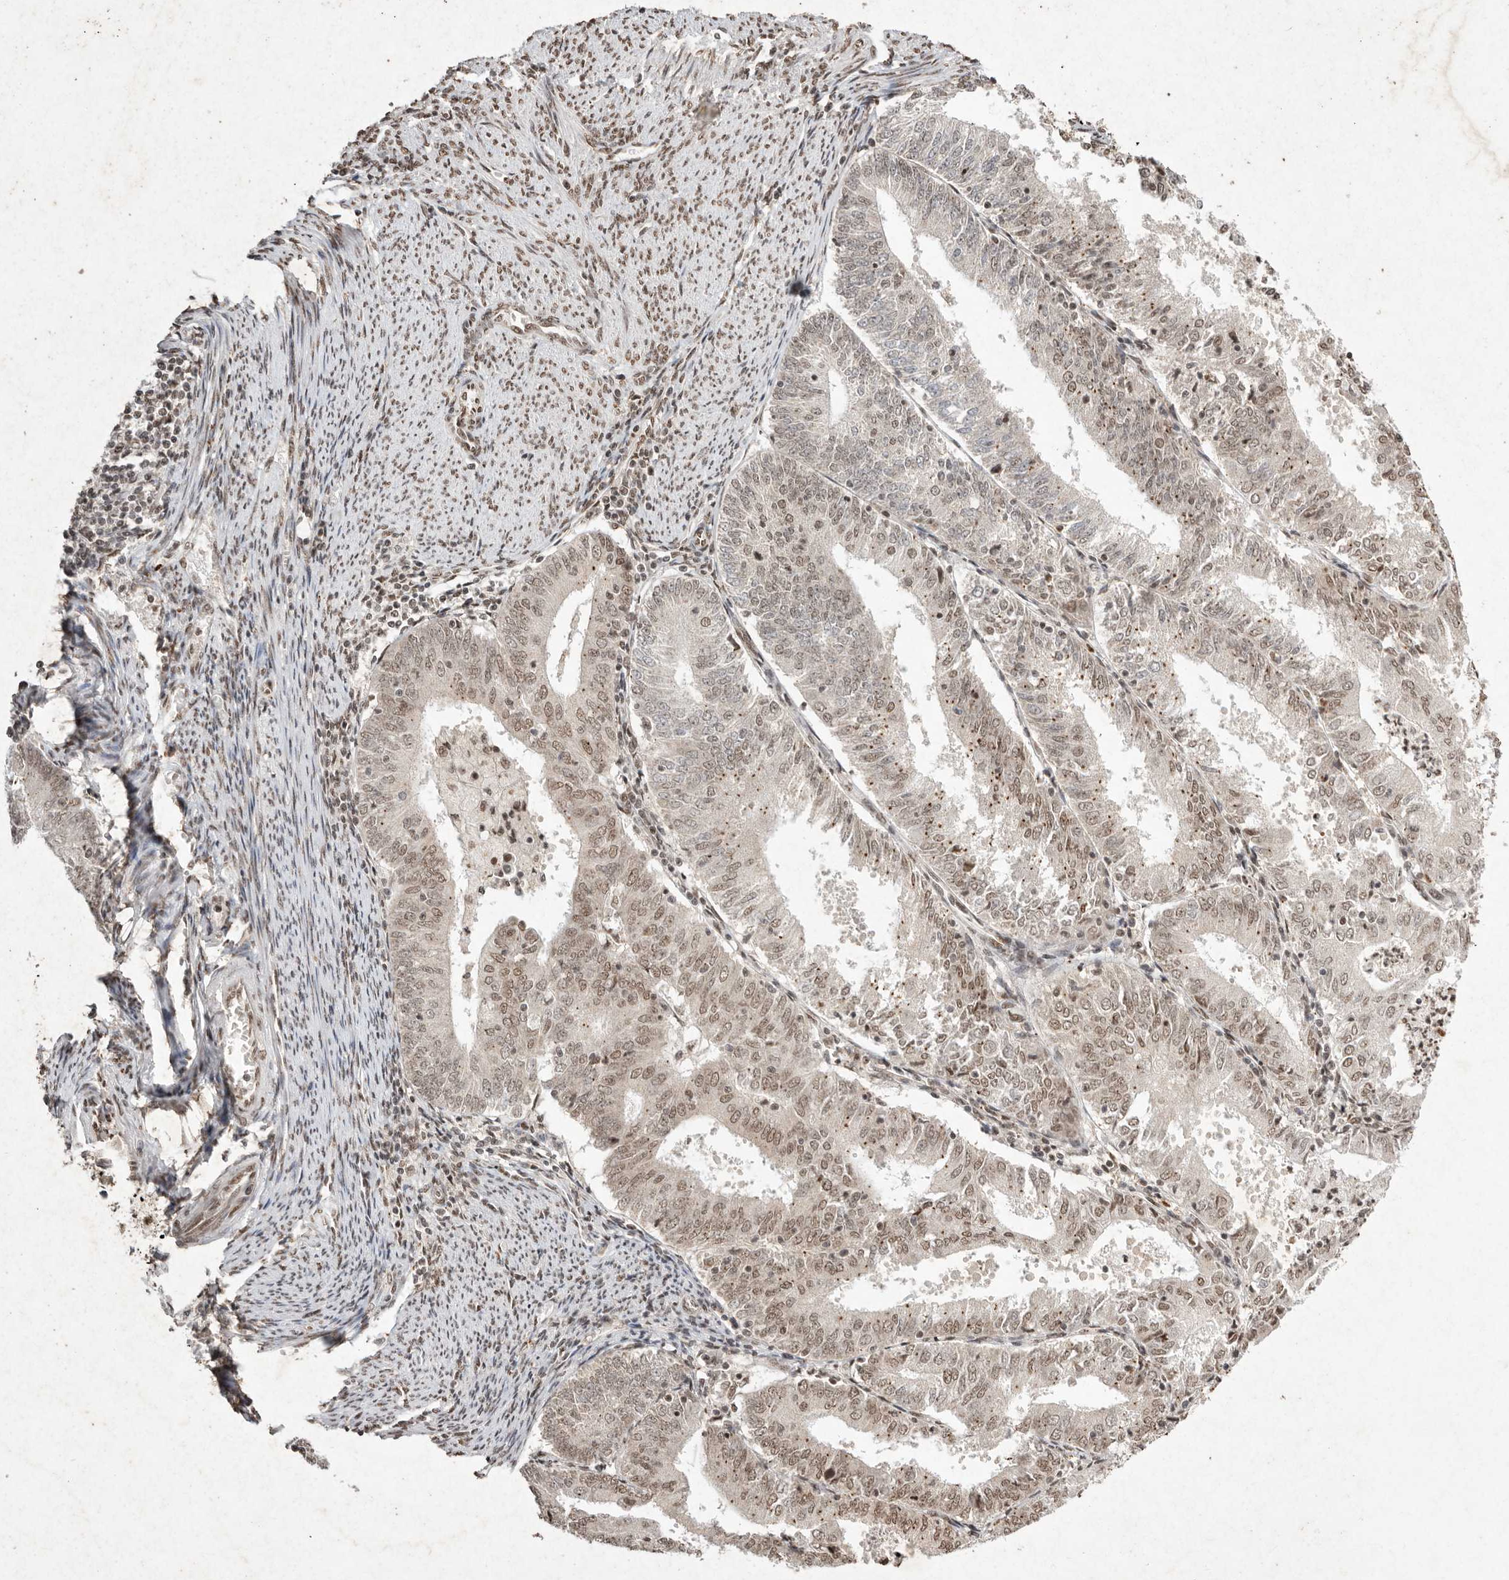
{"staining": {"intensity": "weak", "quantity": ">75%", "location": "nuclear"}, "tissue": "endometrial cancer", "cell_type": "Tumor cells", "image_type": "cancer", "snomed": [{"axis": "morphology", "description": "Adenocarcinoma, NOS"}, {"axis": "topography", "description": "Endometrium"}], "caption": "Weak nuclear expression is appreciated in about >75% of tumor cells in endometrial cancer.", "gene": "NKX3-2", "patient": {"sex": "female", "age": 57}}